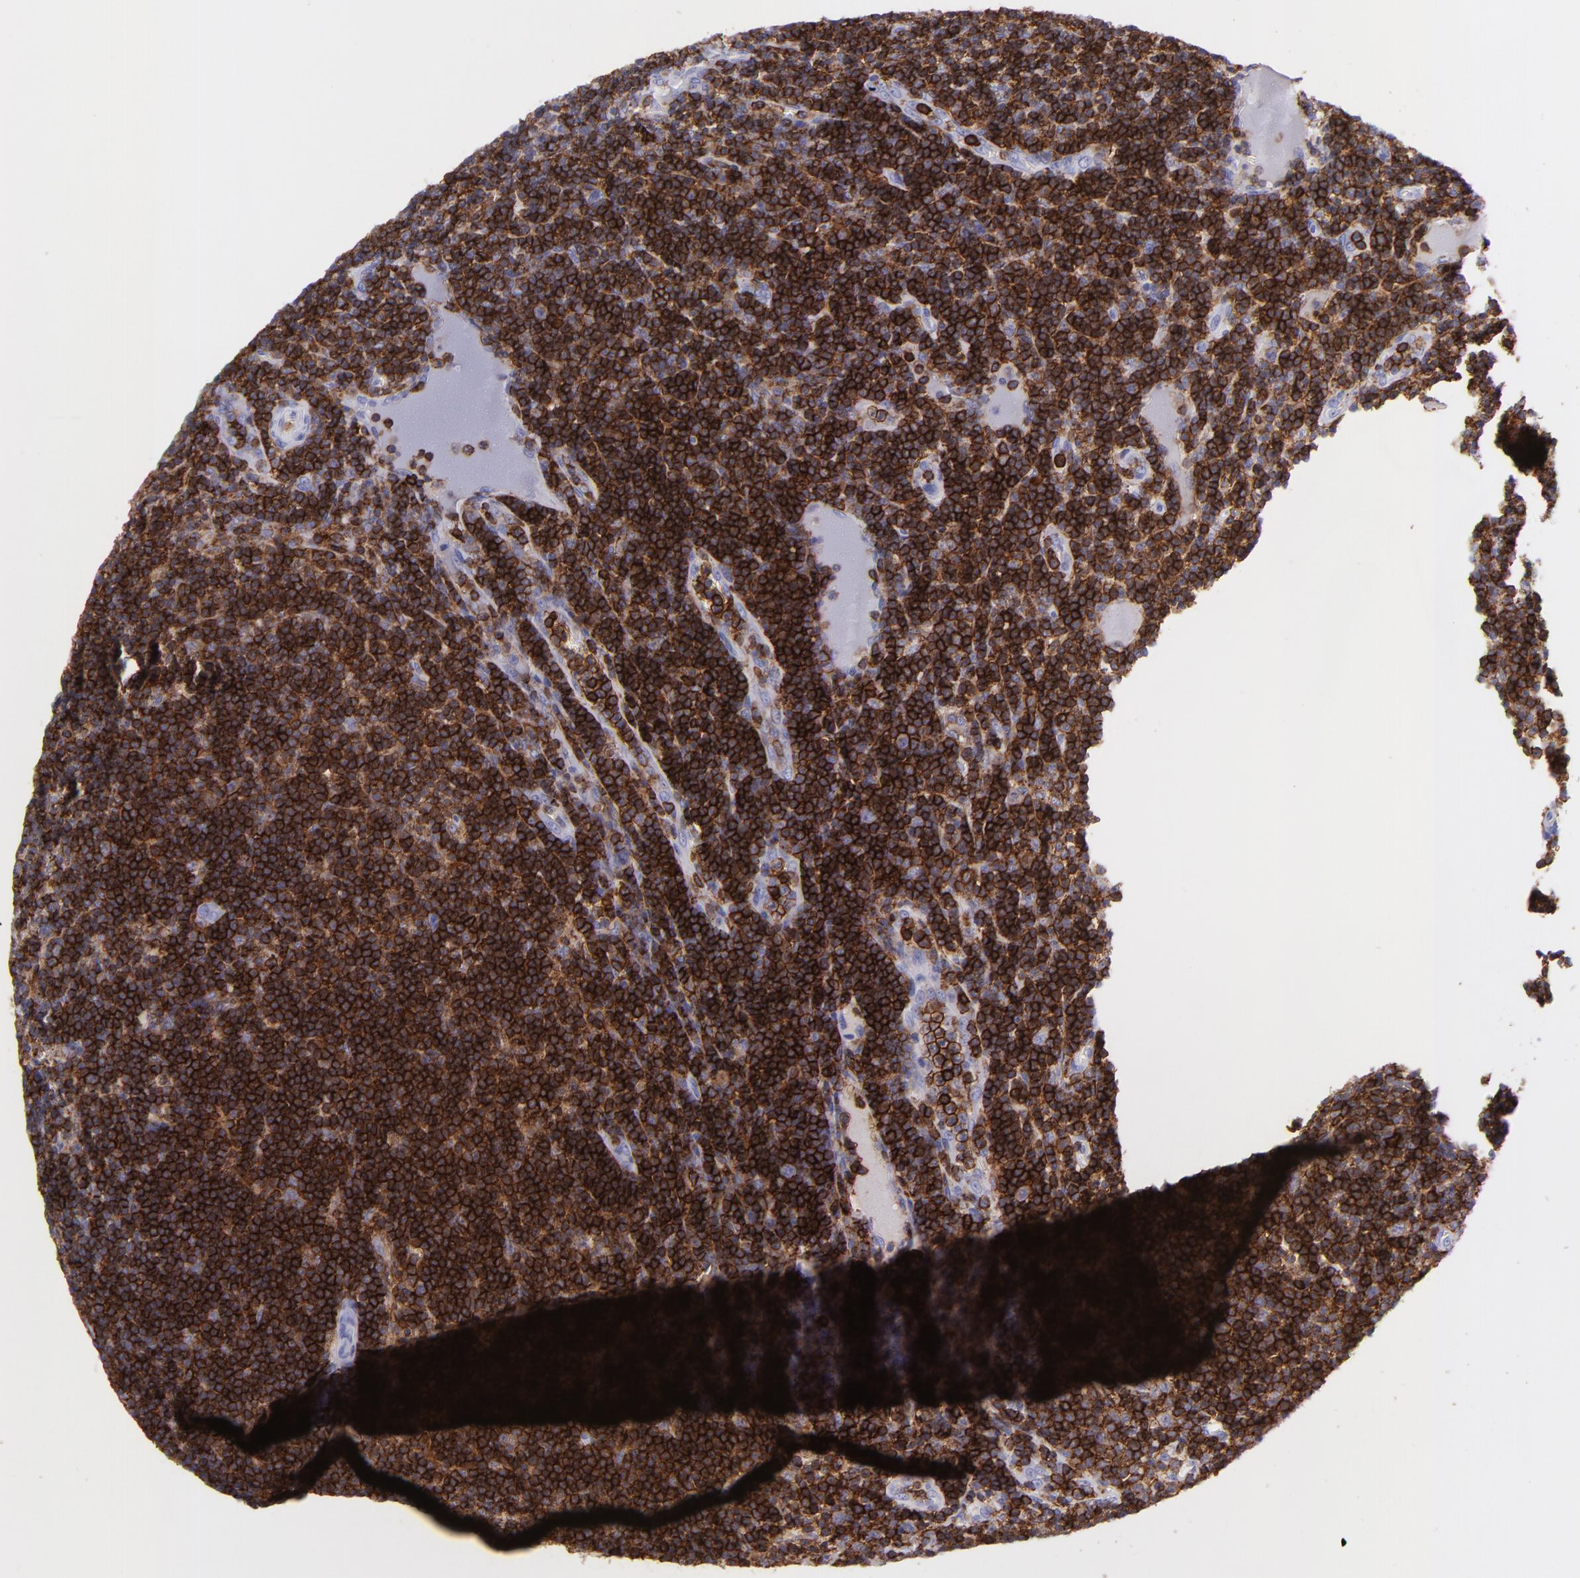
{"staining": {"intensity": "strong", "quantity": ">75%", "location": "cytoplasmic/membranous"}, "tissue": "lymph node", "cell_type": "Non-germinal center cells", "image_type": "normal", "snomed": [{"axis": "morphology", "description": "Normal tissue, NOS"}, {"axis": "morphology", "description": "Inflammation, NOS"}, {"axis": "topography", "description": "Lymph node"}, {"axis": "topography", "description": "Salivary gland"}], "caption": "Brown immunohistochemical staining in benign human lymph node shows strong cytoplasmic/membranous positivity in about >75% of non-germinal center cells.", "gene": "SPN", "patient": {"sex": "male", "age": 3}}